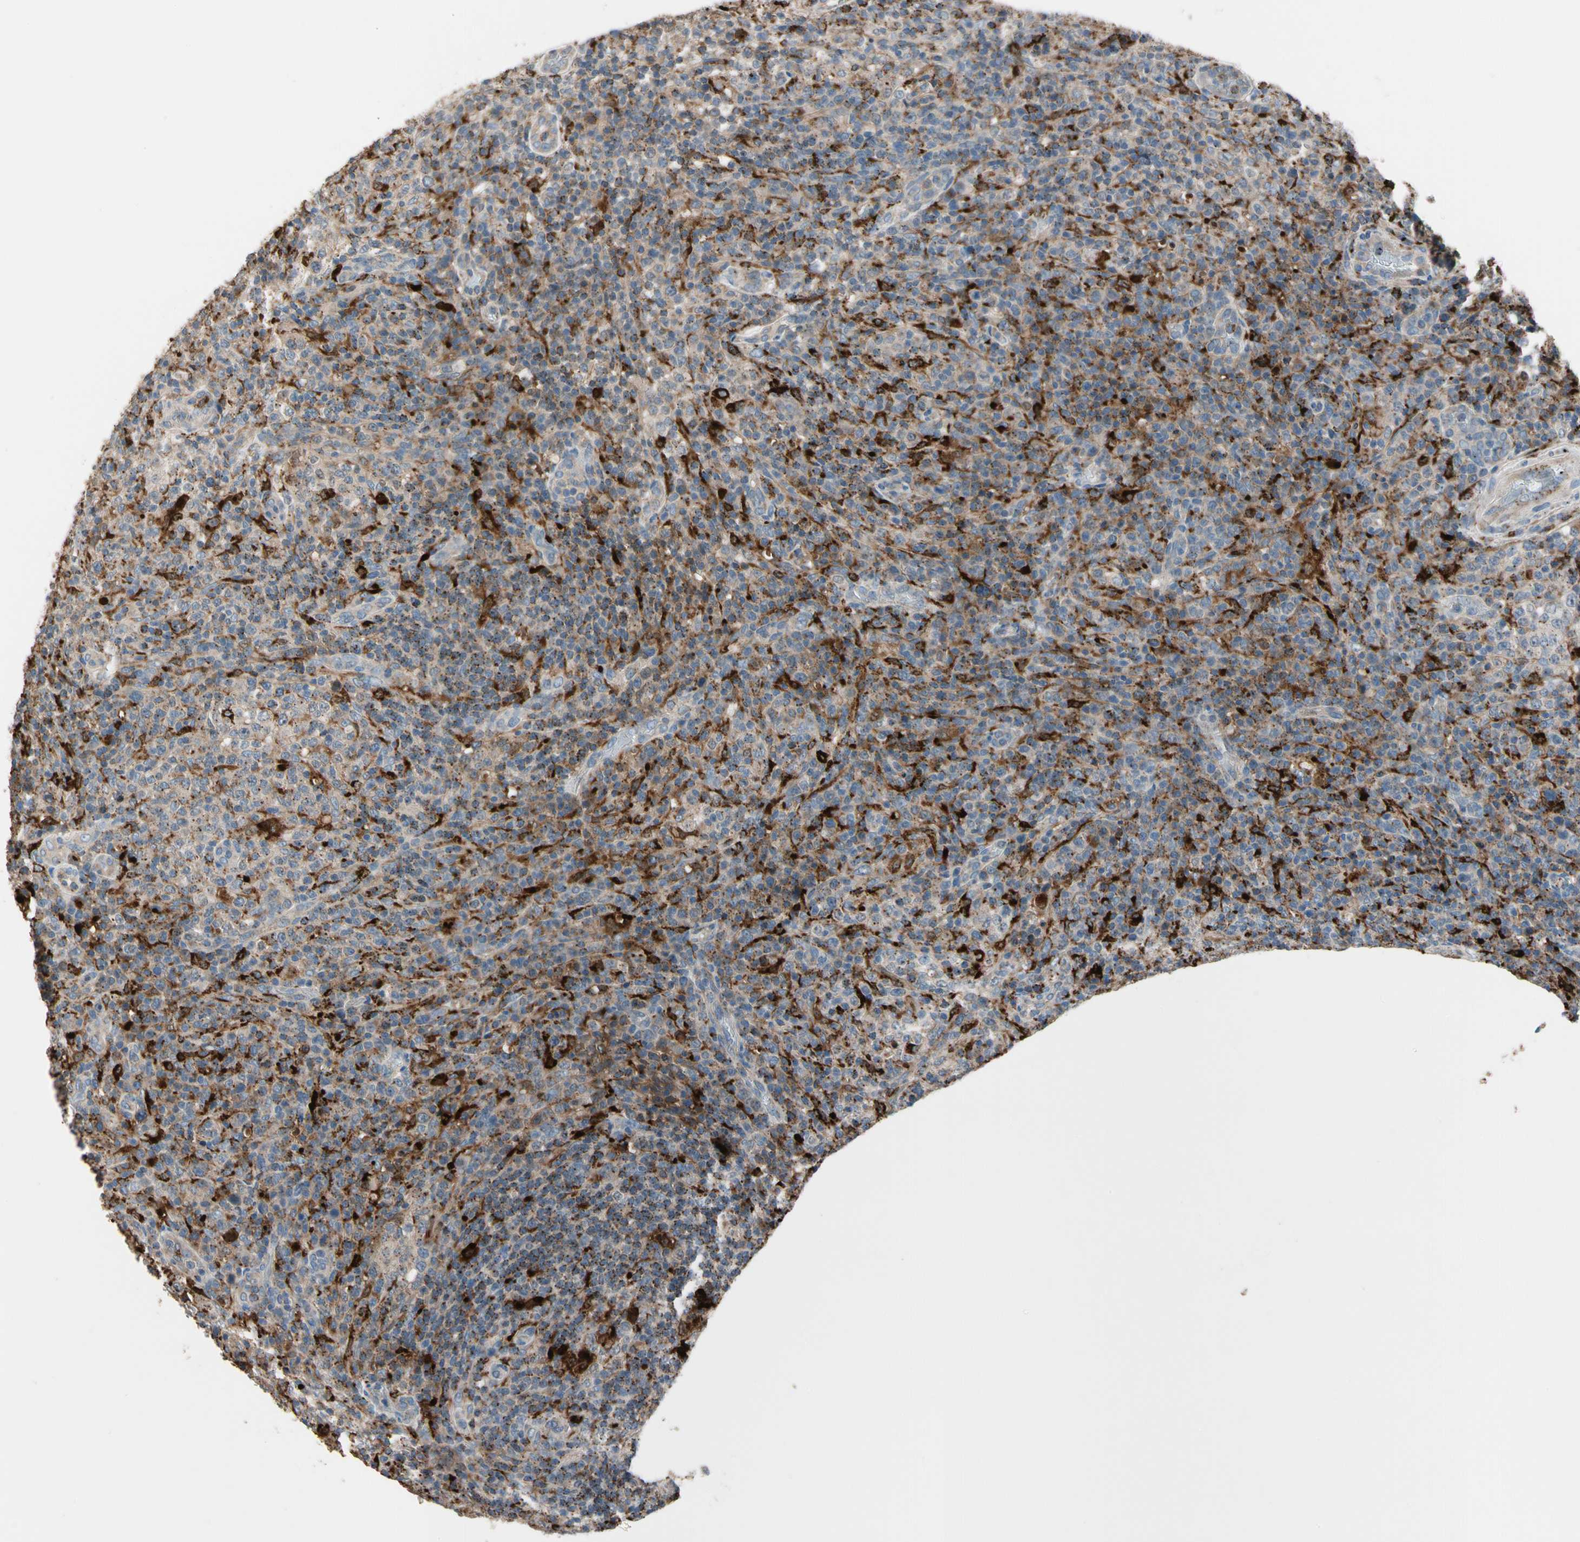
{"staining": {"intensity": "strong", "quantity": "<25%", "location": "cytoplasmic/membranous"}, "tissue": "lymphoma", "cell_type": "Tumor cells", "image_type": "cancer", "snomed": [{"axis": "morphology", "description": "Malignant lymphoma, non-Hodgkin's type, High grade"}, {"axis": "topography", "description": "Lymph node"}], "caption": "Immunohistochemistry (IHC) image of lymphoma stained for a protein (brown), which exhibits medium levels of strong cytoplasmic/membranous staining in approximately <25% of tumor cells.", "gene": "GM2A", "patient": {"sex": "female", "age": 76}}